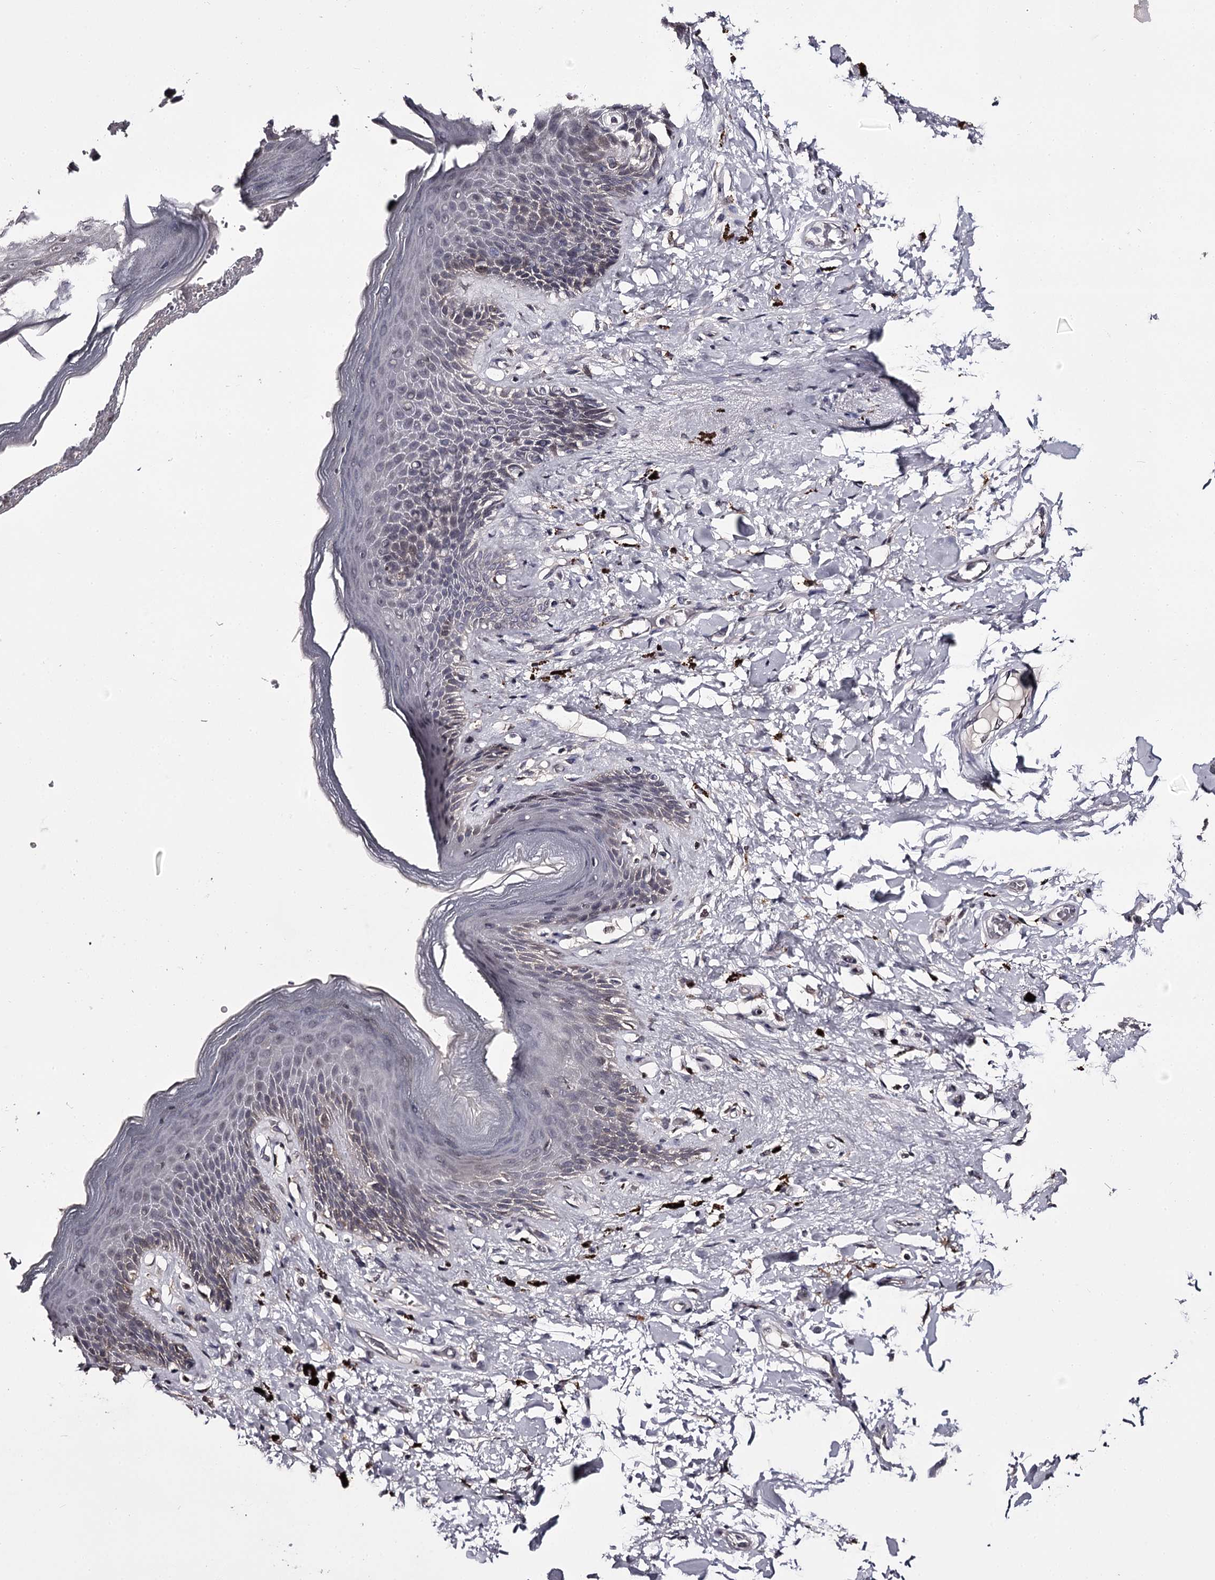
{"staining": {"intensity": "weak", "quantity": "<25%", "location": "cytoplasmic/membranous"}, "tissue": "skin", "cell_type": "Epidermal cells", "image_type": "normal", "snomed": [{"axis": "morphology", "description": "Normal tissue, NOS"}, {"axis": "topography", "description": "Anal"}], "caption": "DAB (3,3'-diaminobenzidine) immunohistochemical staining of unremarkable skin demonstrates no significant positivity in epidermal cells.", "gene": "SLC32A1", "patient": {"sex": "female", "age": 78}}